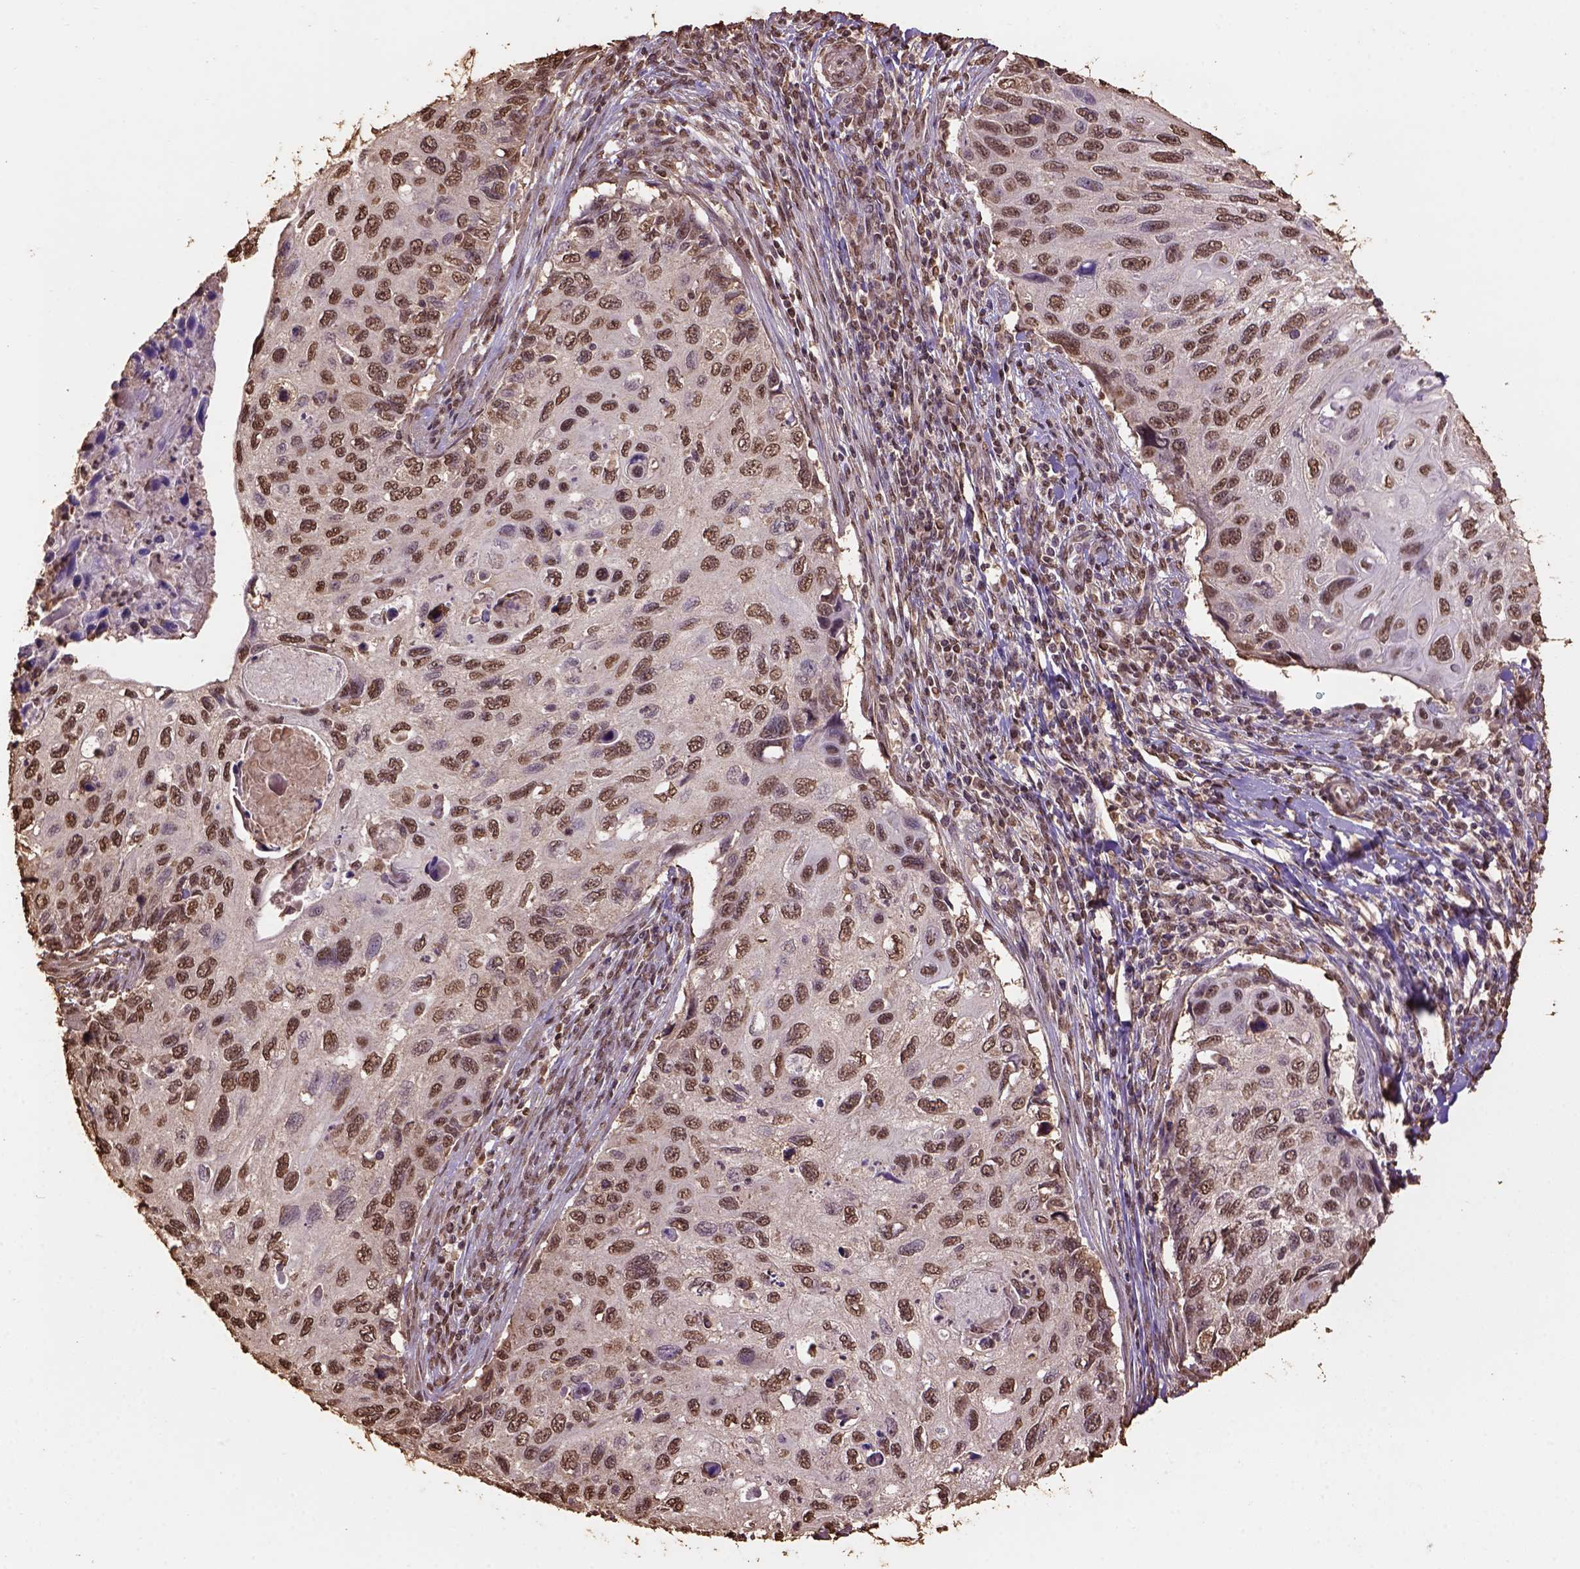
{"staining": {"intensity": "moderate", "quantity": ">75%", "location": "nuclear"}, "tissue": "cervical cancer", "cell_type": "Tumor cells", "image_type": "cancer", "snomed": [{"axis": "morphology", "description": "Squamous cell carcinoma, NOS"}, {"axis": "topography", "description": "Cervix"}], "caption": "High-magnification brightfield microscopy of squamous cell carcinoma (cervical) stained with DAB (brown) and counterstained with hematoxylin (blue). tumor cells exhibit moderate nuclear expression is present in about>75% of cells.", "gene": "CSTF2T", "patient": {"sex": "female", "age": 70}}